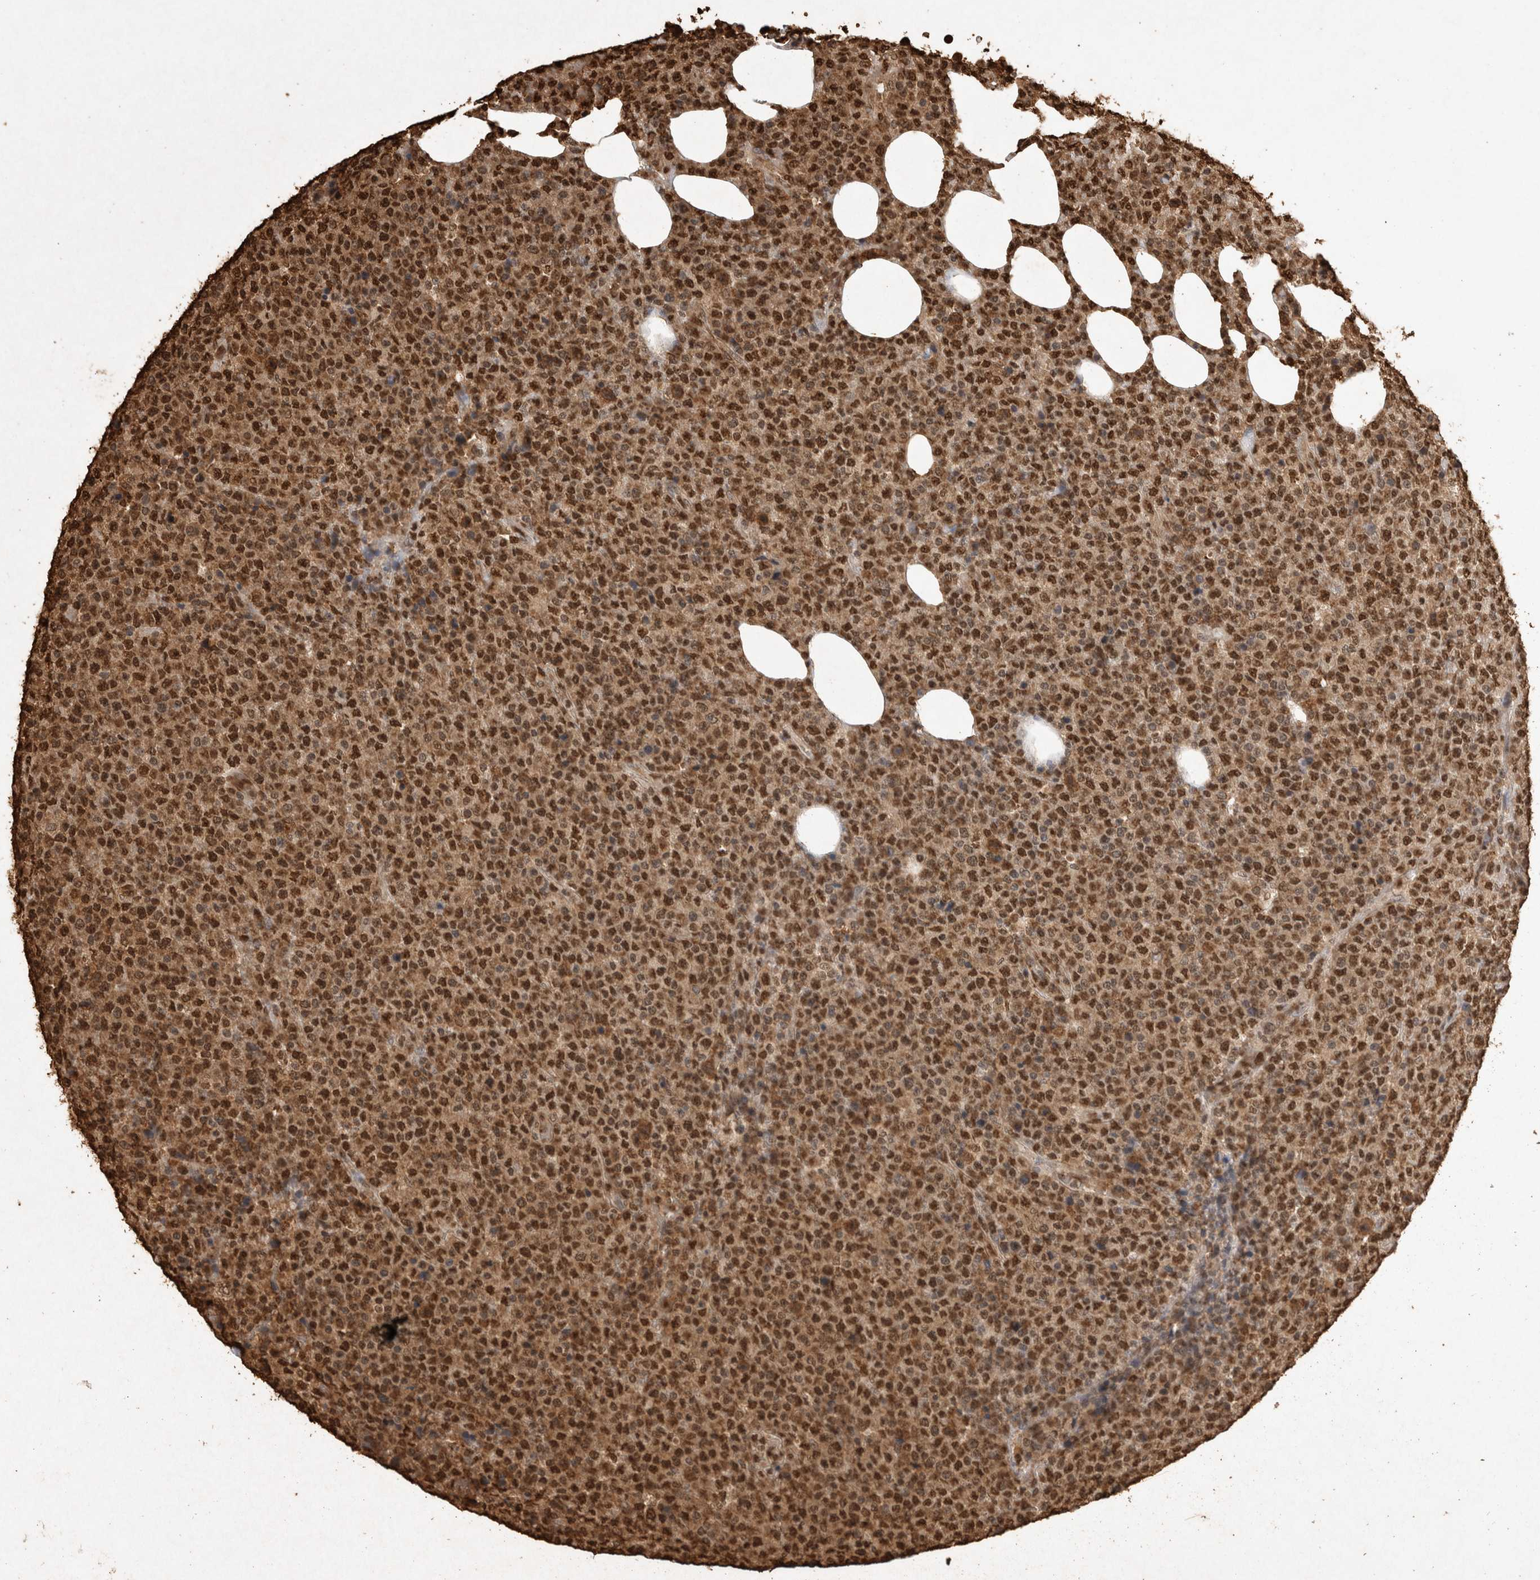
{"staining": {"intensity": "strong", "quantity": ">75%", "location": "cytoplasmic/membranous,nuclear"}, "tissue": "lymphoma", "cell_type": "Tumor cells", "image_type": "cancer", "snomed": [{"axis": "morphology", "description": "Malignant lymphoma, non-Hodgkin's type, High grade"}, {"axis": "topography", "description": "Lymph node"}], "caption": "IHC photomicrograph of human high-grade malignant lymphoma, non-Hodgkin's type stained for a protein (brown), which shows high levels of strong cytoplasmic/membranous and nuclear expression in about >75% of tumor cells.", "gene": "OAS2", "patient": {"sex": "male", "age": 13}}